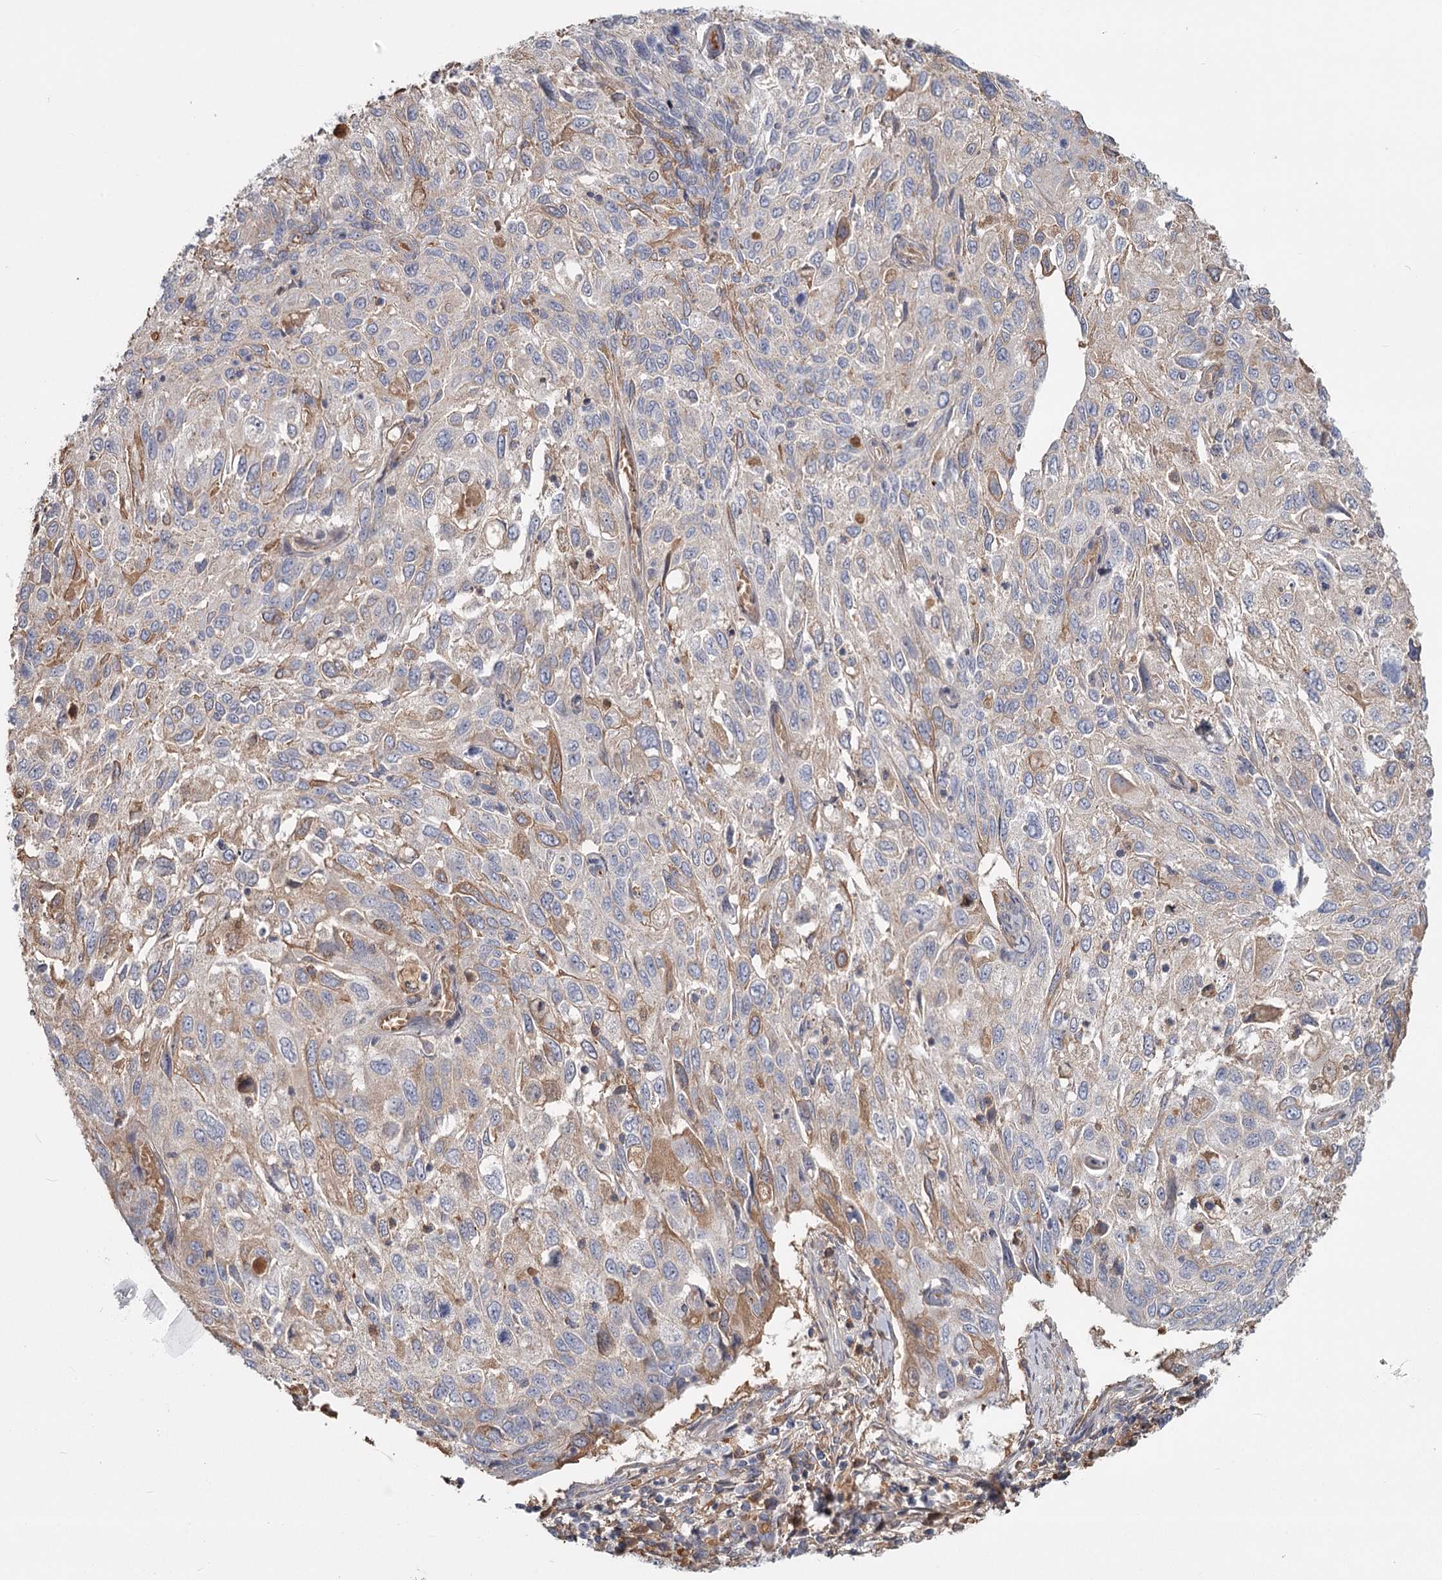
{"staining": {"intensity": "moderate", "quantity": "<25%", "location": "cytoplasmic/membranous"}, "tissue": "cervical cancer", "cell_type": "Tumor cells", "image_type": "cancer", "snomed": [{"axis": "morphology", "description": "Squamous cell carcinoma, NOS"}, {"axis": "topography", "description": "Cervix"}], "caption": "Tumor cells demonstrate moderate cytoplasmic/membranous expression in about <25% of cells in cervical cancer (squamous cell carcinoma). (DAB = brown stain, brightfield microscopy at high magnification).", "gene": "DHRS9", "patient": {"sex": "female", "age": 70}}